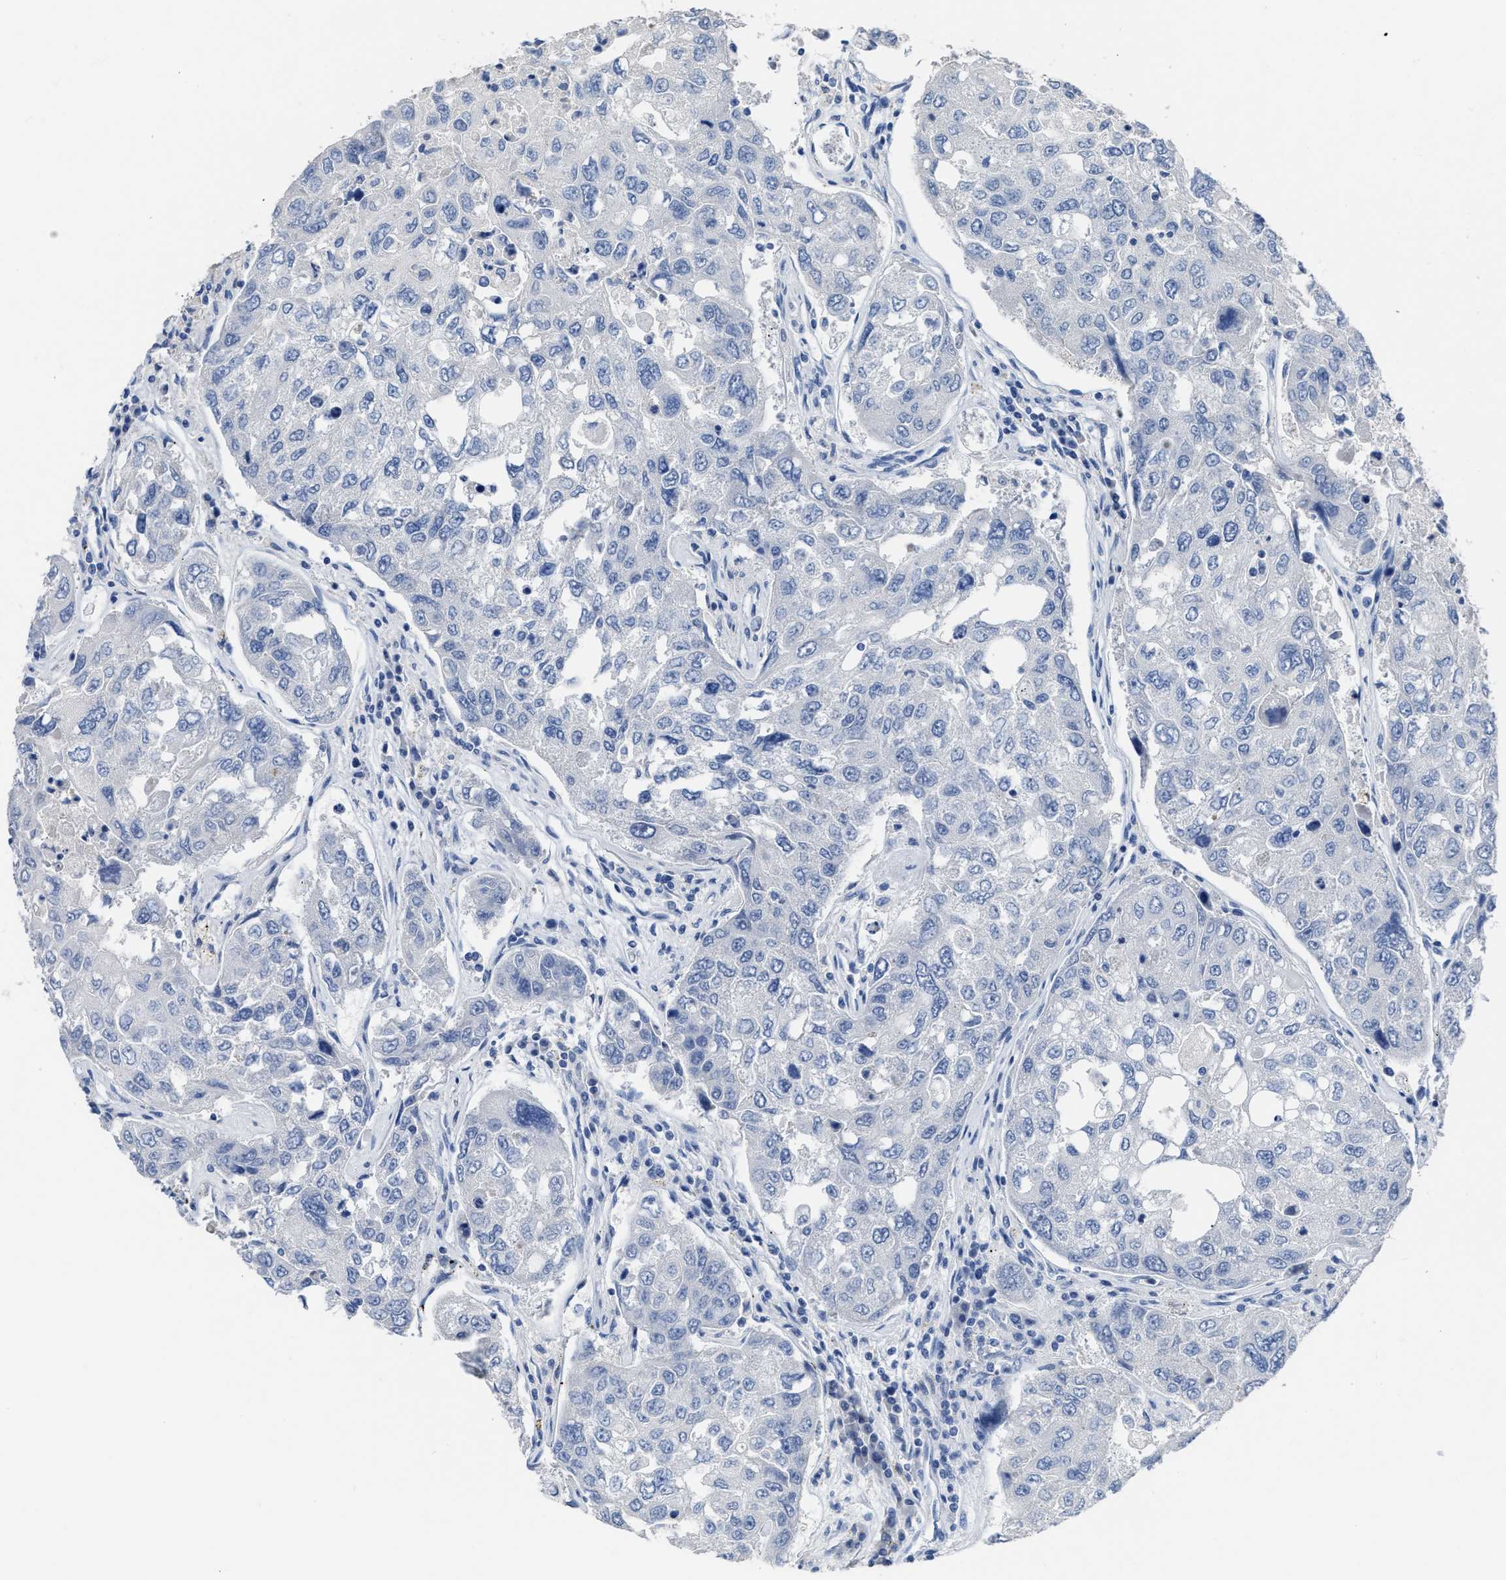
{"staining": {"intensity": "negative", "quantity": "none", "location": "none"}, "tissue": "urothelial cancer", "cell_type": "Tumor cells", "image_type": "cancer", "snomed": [{"axis": "morphology", "description": "Urothelial carcinoma, High grade"}, {"axis": "topography", "description": "Lymph node"}, {"axis": "topography", "description": "Urinary bladder"}], "caption": "Immunohistochemistry micrograph of neoplastic tissue: urothelial carcinoma (high-grade) stained with DAB displays no significant protein expression in tumor cells.", "gene": "CEACAM5", "patient": {"sex": "male", "age": 51}}